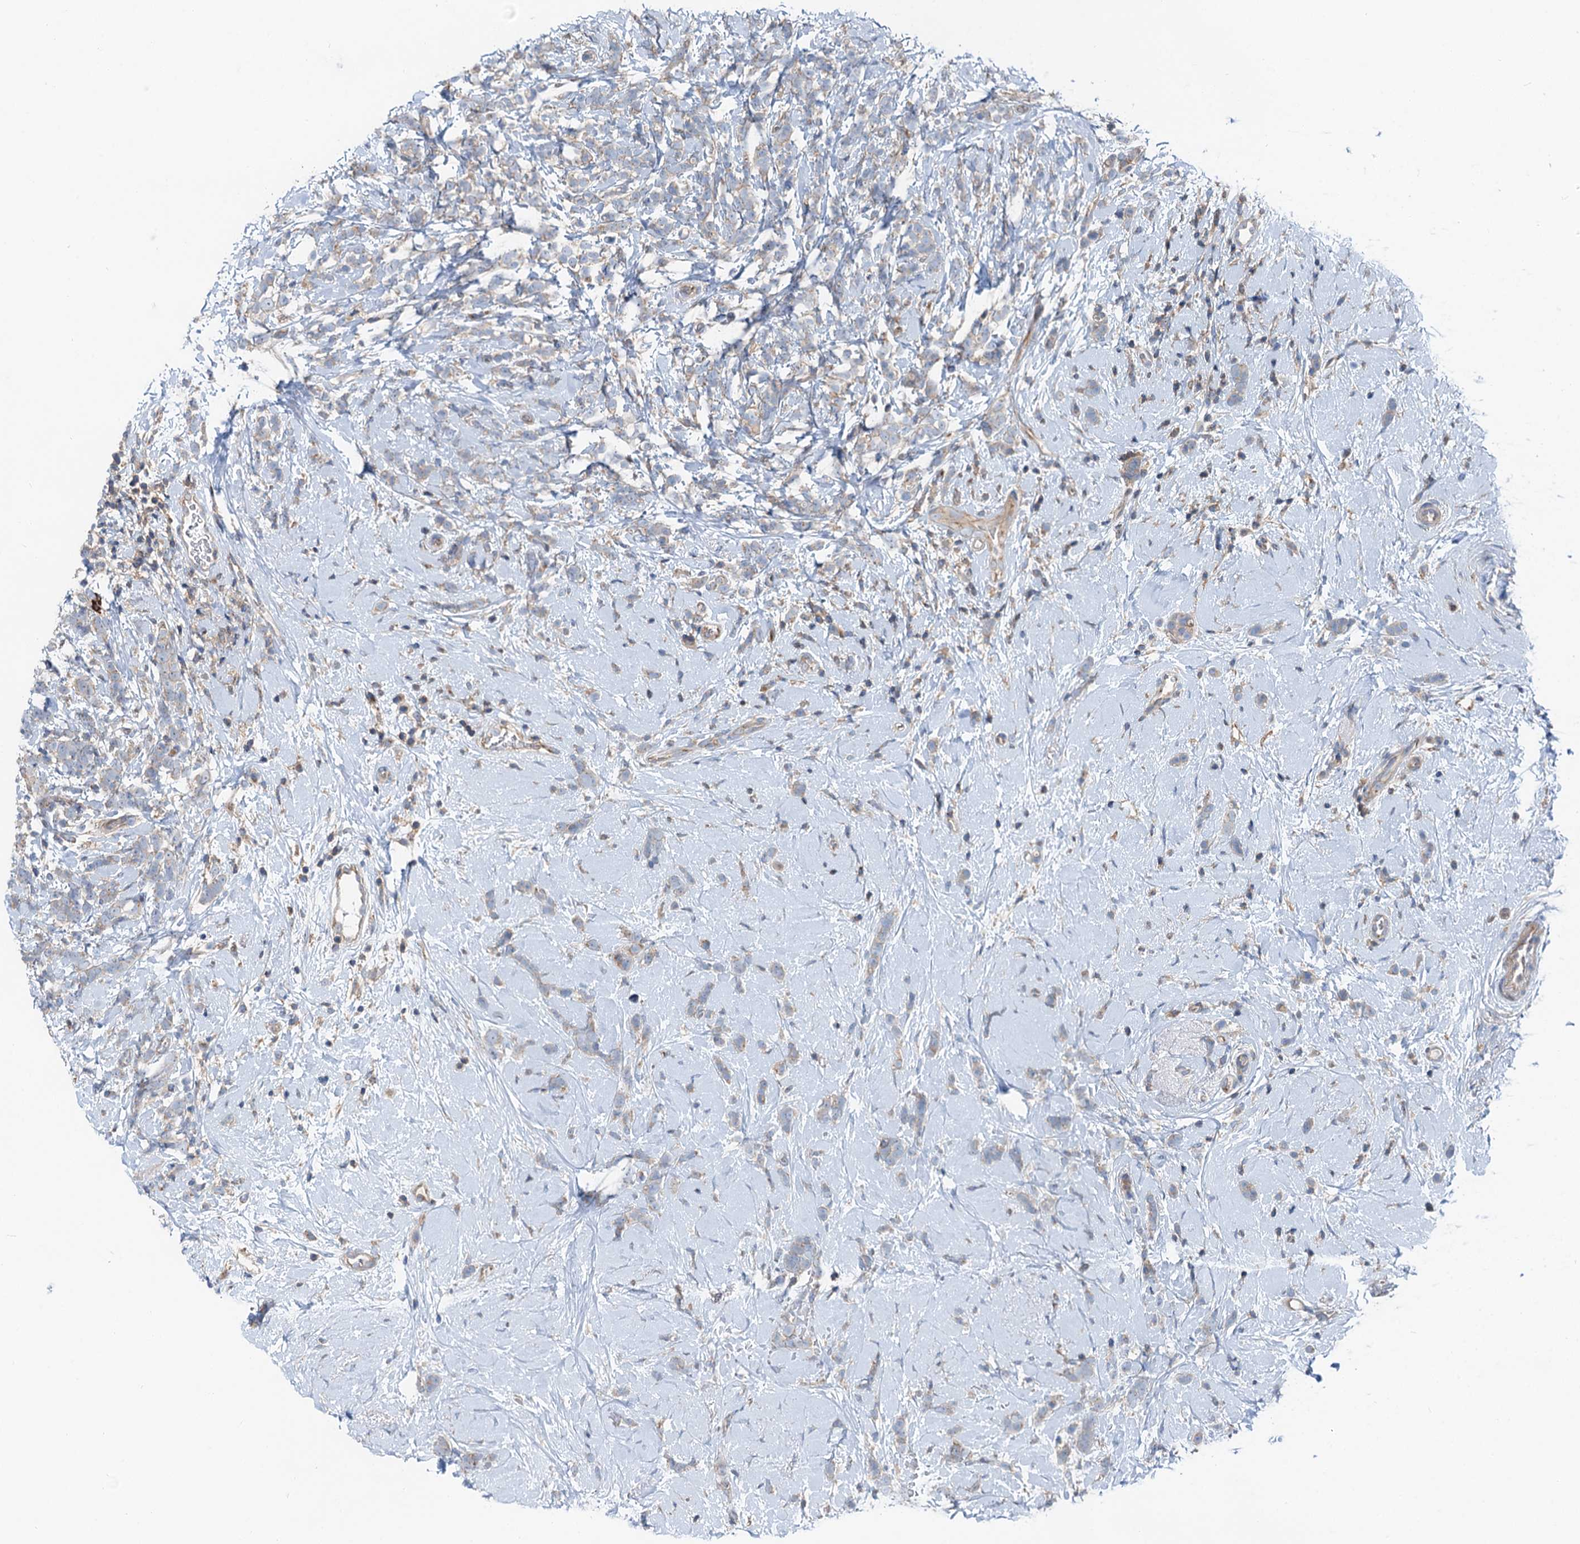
{"staining": {"intensity": "weak", "quantity": "<25%", "location": "cytoplasmic/membranous"}, "tissue": "breast cancer", "cell_type": "Tumor cells", "image_type": "cancer", "snomed": [{"axis": "morphology", "description": "Lobular carcinoma"}, {"axis": "topography", "description": "Breast"}], "caption": "This is a photomicrograph of immunohistochemistry (IHC) staining of breast cancer (lobular carcinoma), which shows no staining in tumor cells. (IHC, brightfield microscopy, high magnification).", "gene": "ANKRD26", "patient": {"sex": "female", "age": 58}}